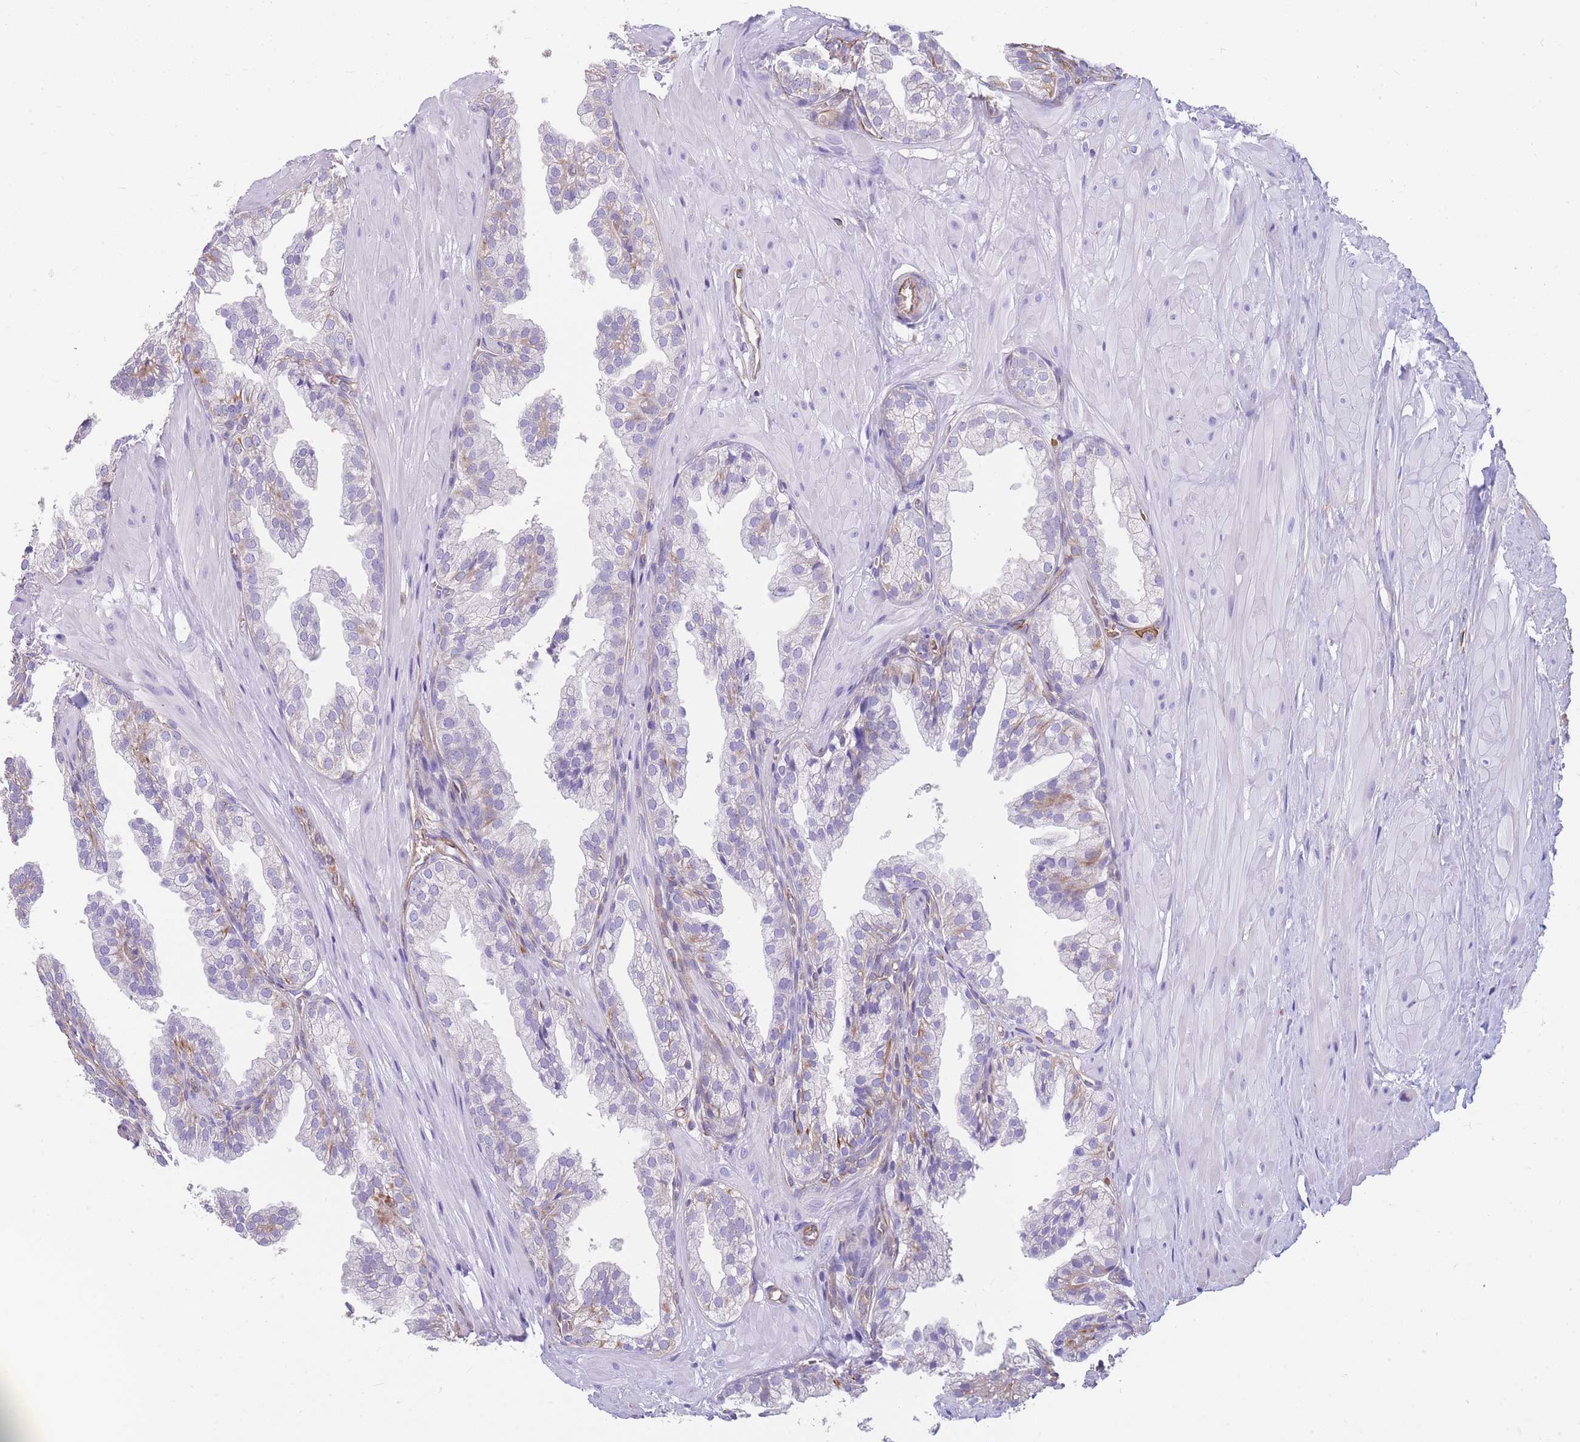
{"staining": {"intensity": "moderate", "quantity": "<25%", "location": "cytoplasmic/membranous"}, "tissue": "prostate", "cell_type": "Glandular cells", "image_type": "normal", "snomed": [{"axis": "morphology", "description": "Normal tissue, NOS"}, {"axis": "topography", "description": "Prostate"}, {"axis": "topography", "description": "Peripheral nerve tissue"}], "caption": "A low amount of moderate cytoplasmic/membranous staining is appreciated in approximately <25% of glandular cells in unremarkable prostate.", "gene": "ANKRD53", "patient": {"sex": "male", "age": 55}}